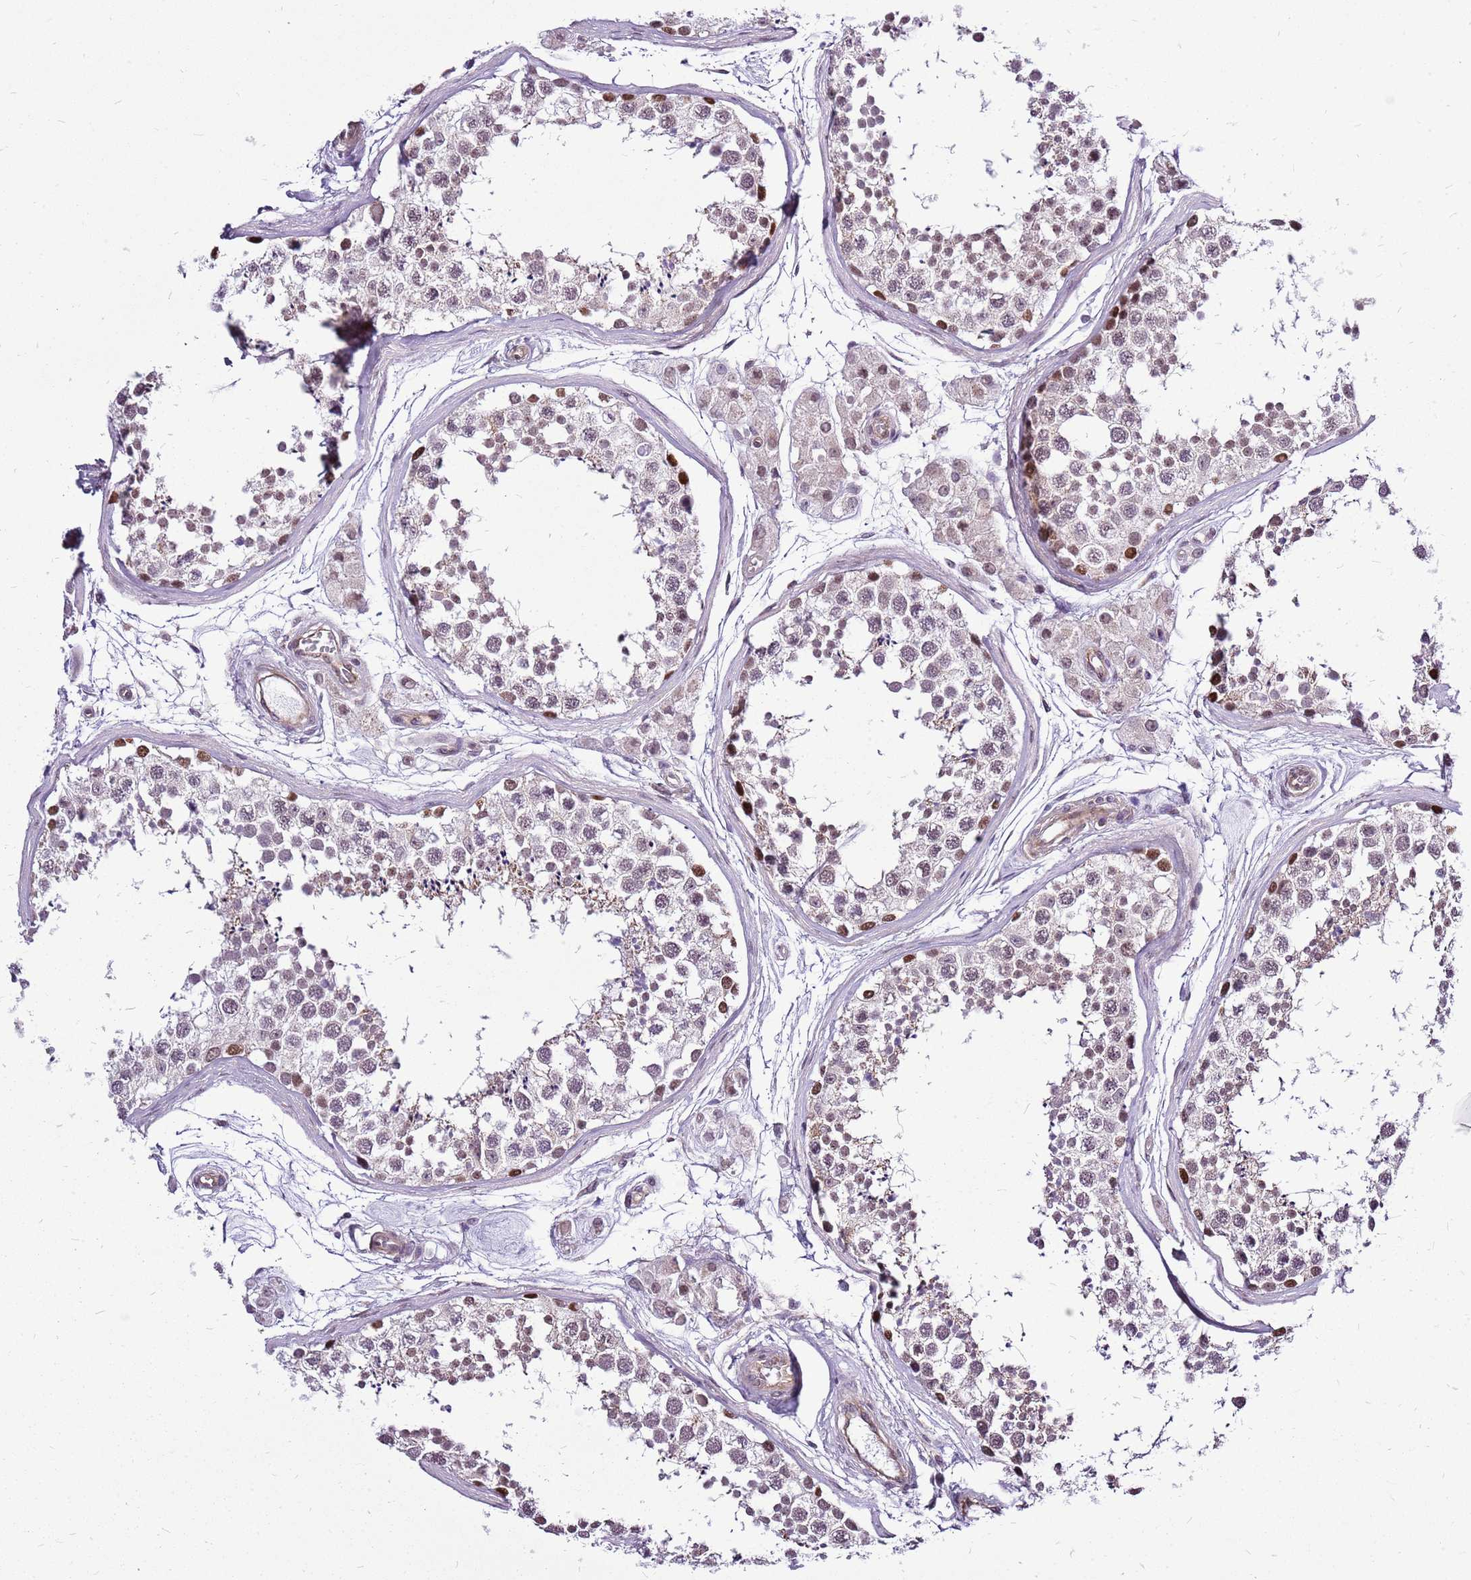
{"staining": {"intensity": "strong", "quantity": "<25%", "location": "nuclear"}, "tissue": "testis", "cell_type": "Cells in seminiferous ducts", "image_type": "normal", "snomed": [{"axis": "morphology", "description": "Normal tissue, NOS"}, {"axis": "topography", "description": "Testis"}], "caption": "The photomicrograph demonstrates staining of unremarkable testis, revealing strong nuclear protein staining (brown color) within cells in seminiferous ducts. The staining is performed using DAB (3,3'-diaminobenzidine) brown chromogen to label protein expression. The nuclei are counter-stained blue using hematoxylin.", "gene": "CCDC166", "patient": {"sex": "male", "age": 56}}